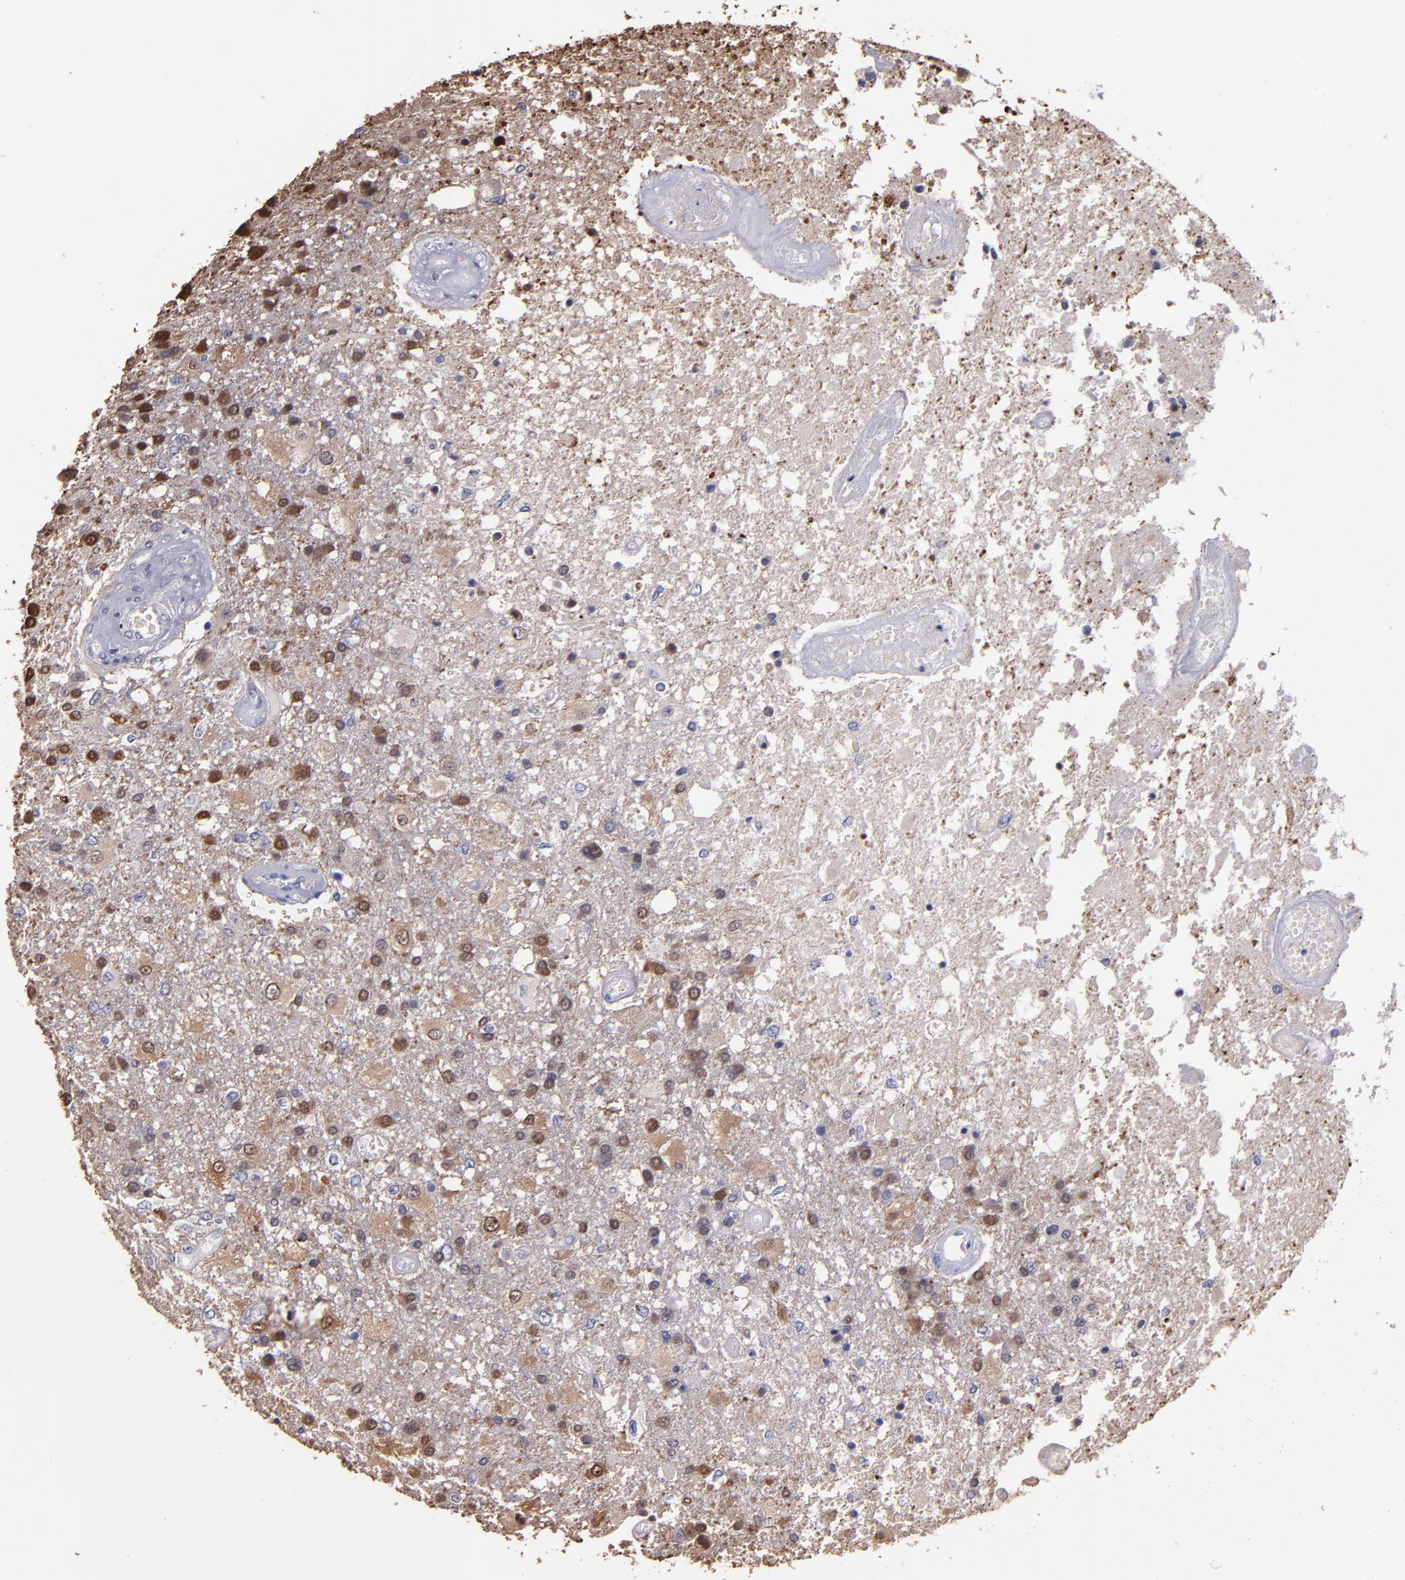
{"staining": {"intensity": "moderate", "quantity": "<25%", "location": "cytoplasmic/membranous,nuclear"}, "tissue": "glioma", "cell_type": "Tumor cells", "image_type": "cancer", "snomed": [{"axis": "morphology", "description": "Glioma, malignant, High grade"}, {"axis": "topography", "description": "Cerebral cortex"}], "caption": "A histopathology image of human malignant glioma (high-grade) stained for a protein demonstrates moderate cytoplasmic/membranous and nuclear brown staining in tumor cells.", "gene": "S100A1", "patient": {"sex": "male", "age": 79}}